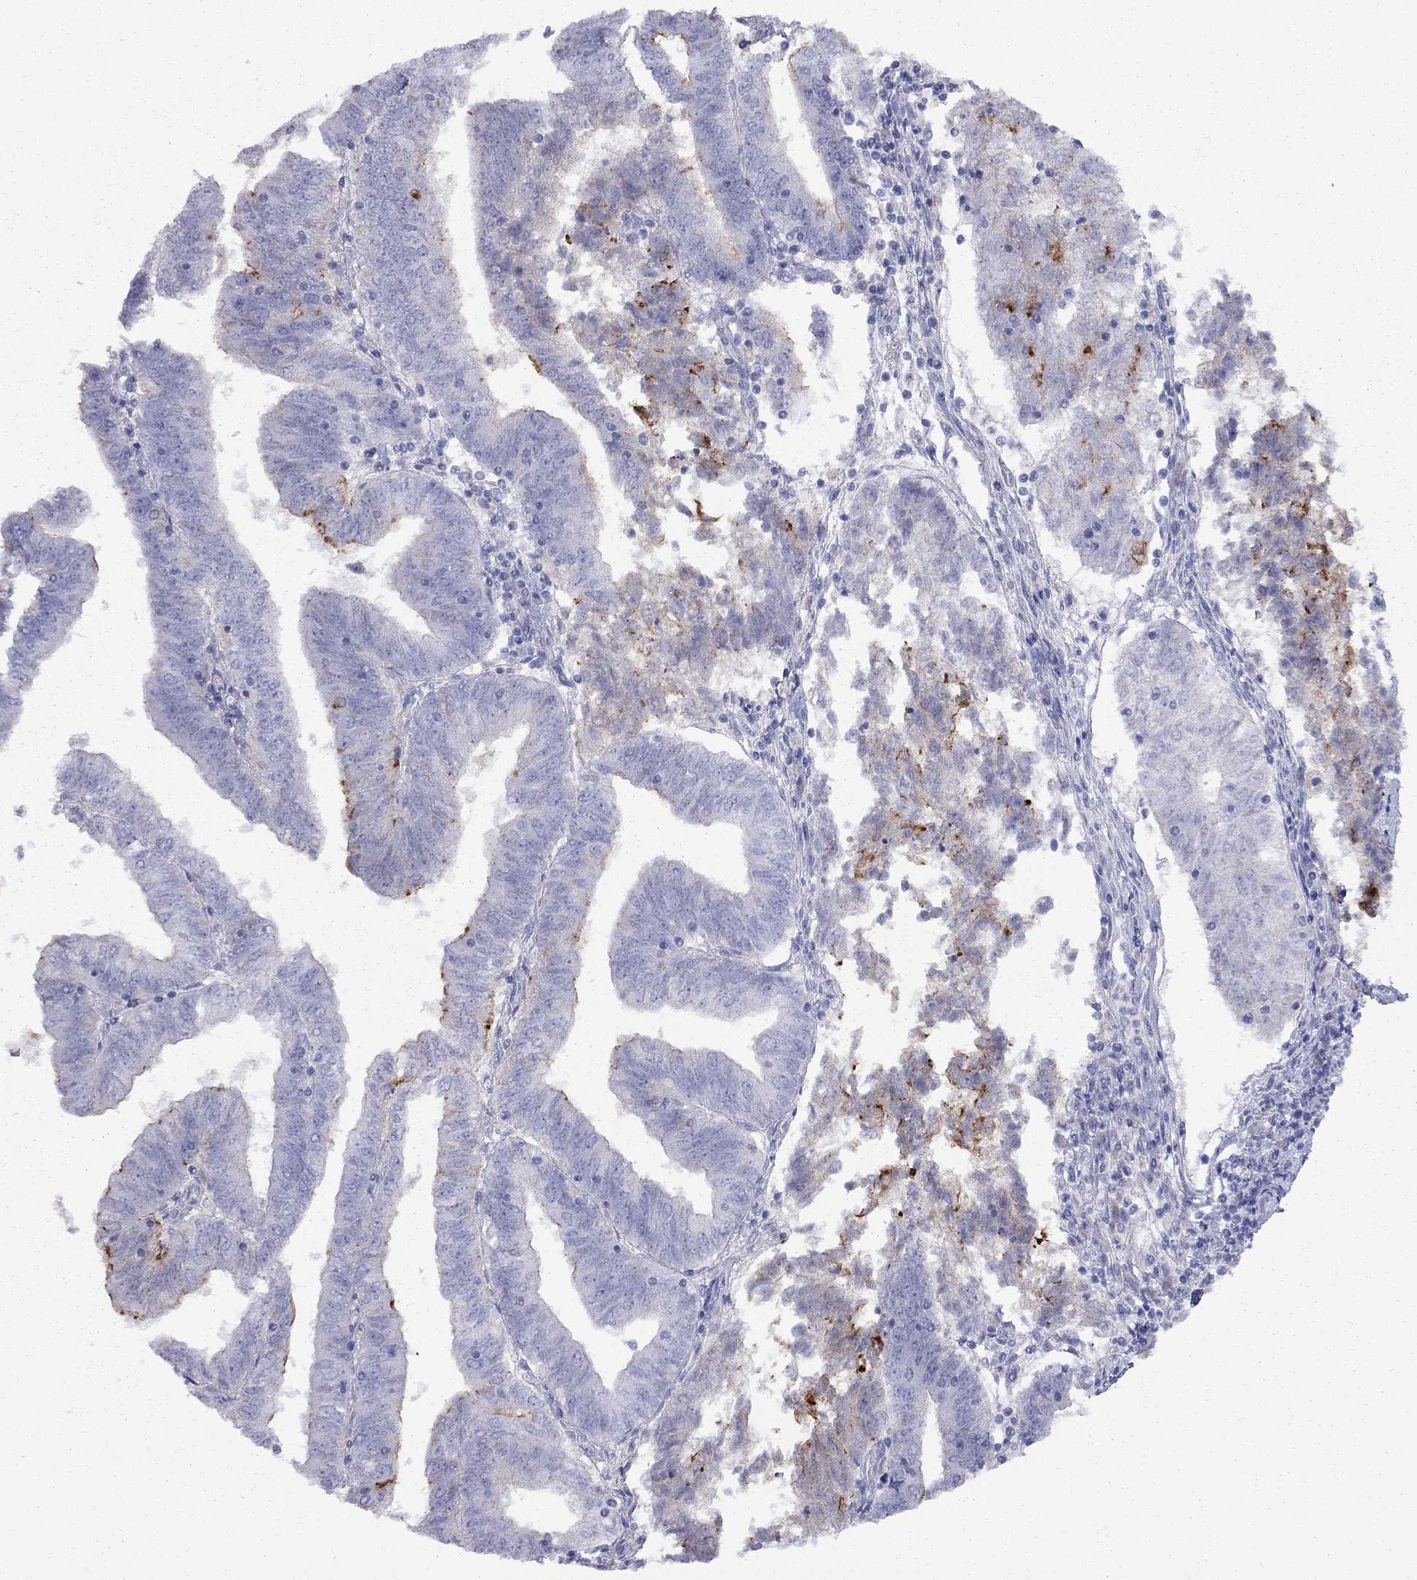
{"staining": {"intensity": "strong", "quantity": "<25%", "location": "cytoplasmic/membranous"}, "tissue": "endometrial cancer", "cell_type": "Tumor cells", "image_type": "cancer", "snomed": [{"axis": "morphology", "description": "Adenocarcinoma, NOS"}, {"axis": "topography", "description": "Endometrium"}], "caption": "Strong cytoplasmic/membranous staining for a protein is present in about <25% of tumor cells of adenocarcinoma (endometrial) using immunohistochemistry.", "gene": "MUC16", "patient": {"sex": "female", "age": 82}}